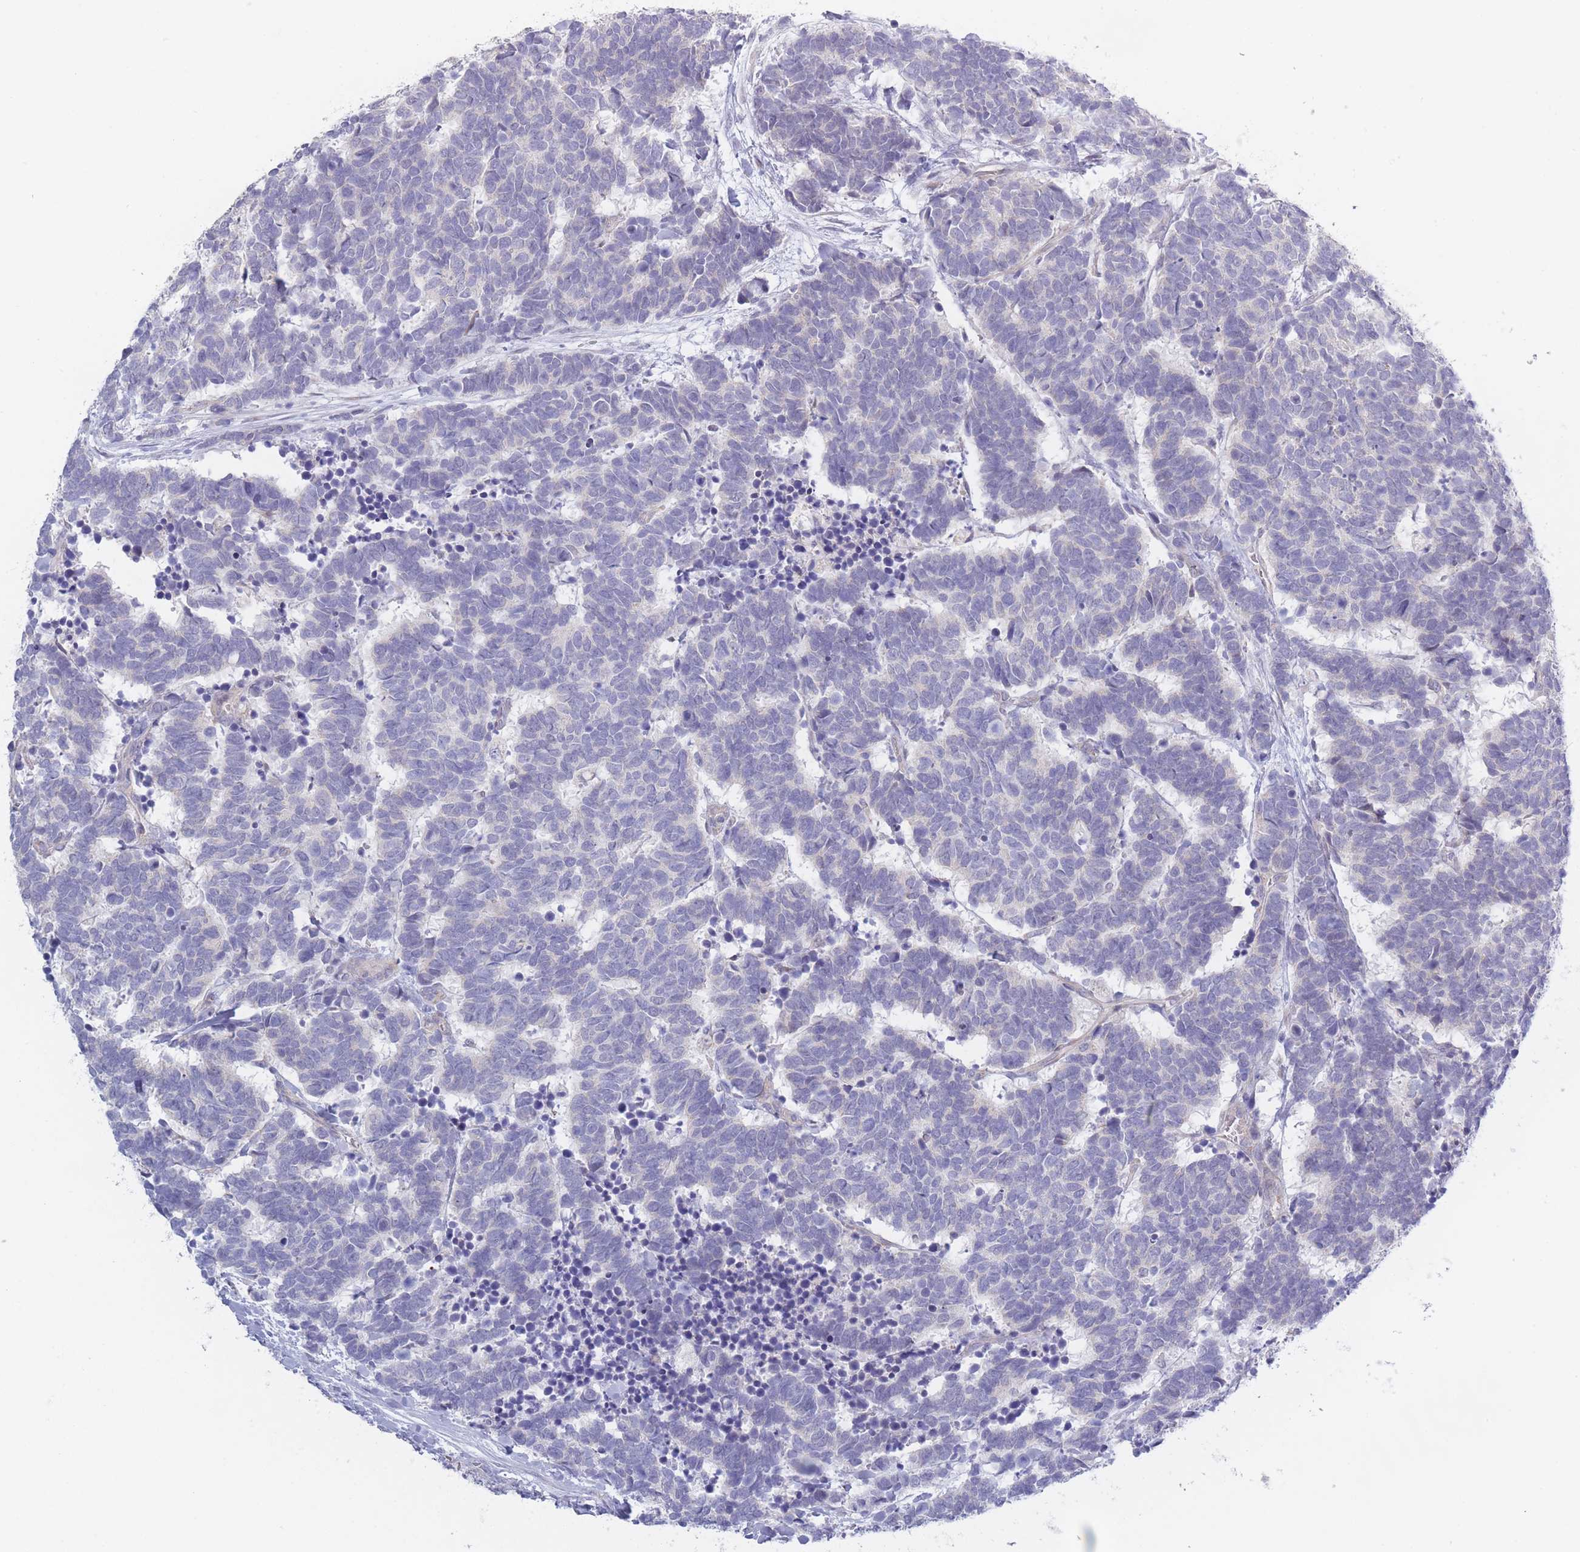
{"staining": {"intensity": "negative", "quantity": "none", "location": "none"}, "tissue": "carcinoid", "cell_type": "Tumor cells", "image_type": "cancer", "snomed": [{"axis": "morphology", "description": "Carcinoma, NOS"}, {"axis": "morphology", "description": "Carcinoid, malignant, NOS"}, {"axis": "topography", "description": "Urinary bladder"}], "caption": "High magnification brightfield microscopy of carcinoma stained with DAB (brown) and counterstained with hematoxylin (blue): tumor cells show no significant staining.", "gene": "FAM227B", "patient": {"sex": "male", "age": 57}}